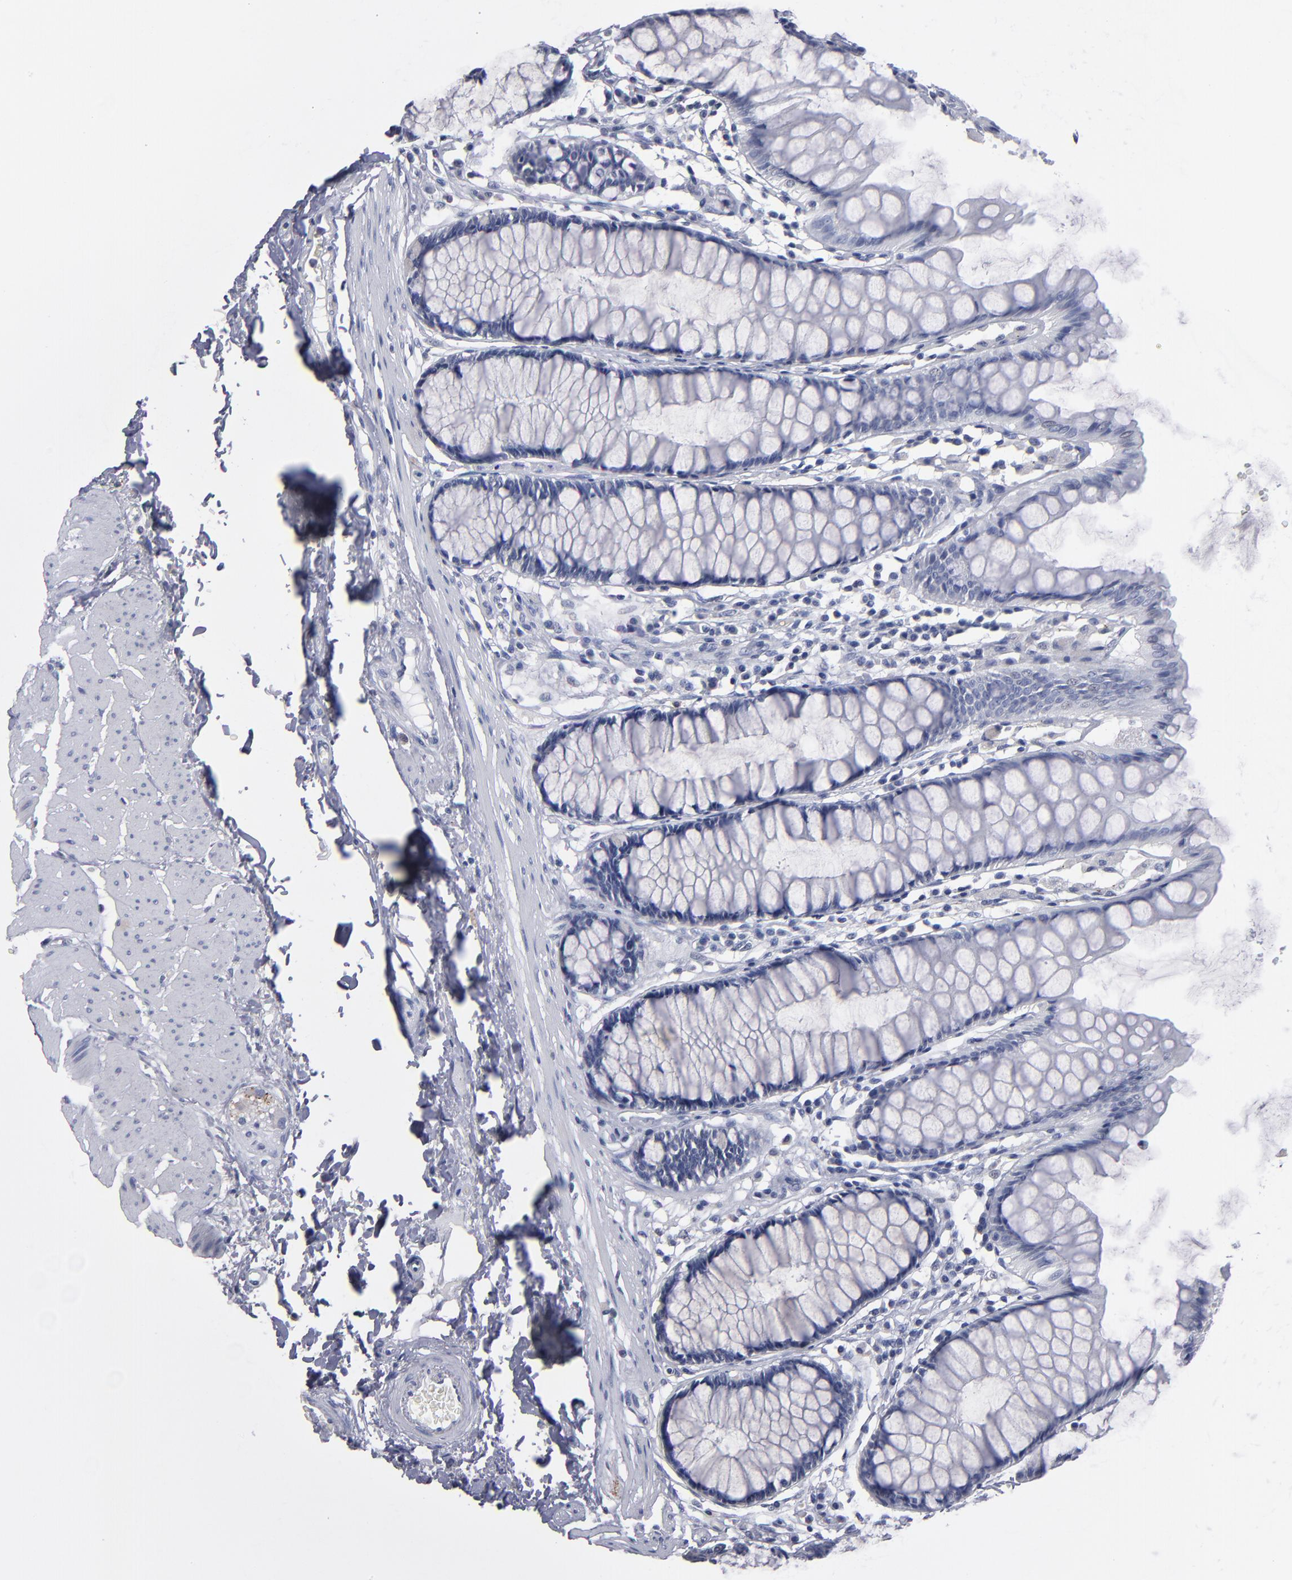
{"staining": {"intensity": "negative", "quantity": "none", "location": "none"}, "tissue": "rectum", "cell_type": "Glandular cells", "image_type": "normal", "snomed": [{"axis": "morphology", "description": "Normal tissue, NOS"}, {"axis": "topography", "description": "Rectum"}], "caption": "Glandular cells show no significant staining in normal rectum. (Brightfield microscopy of DAB IHC at high magnification).", "gene": "RPH3A", "patient": {"sex": "male", "age": 77}}